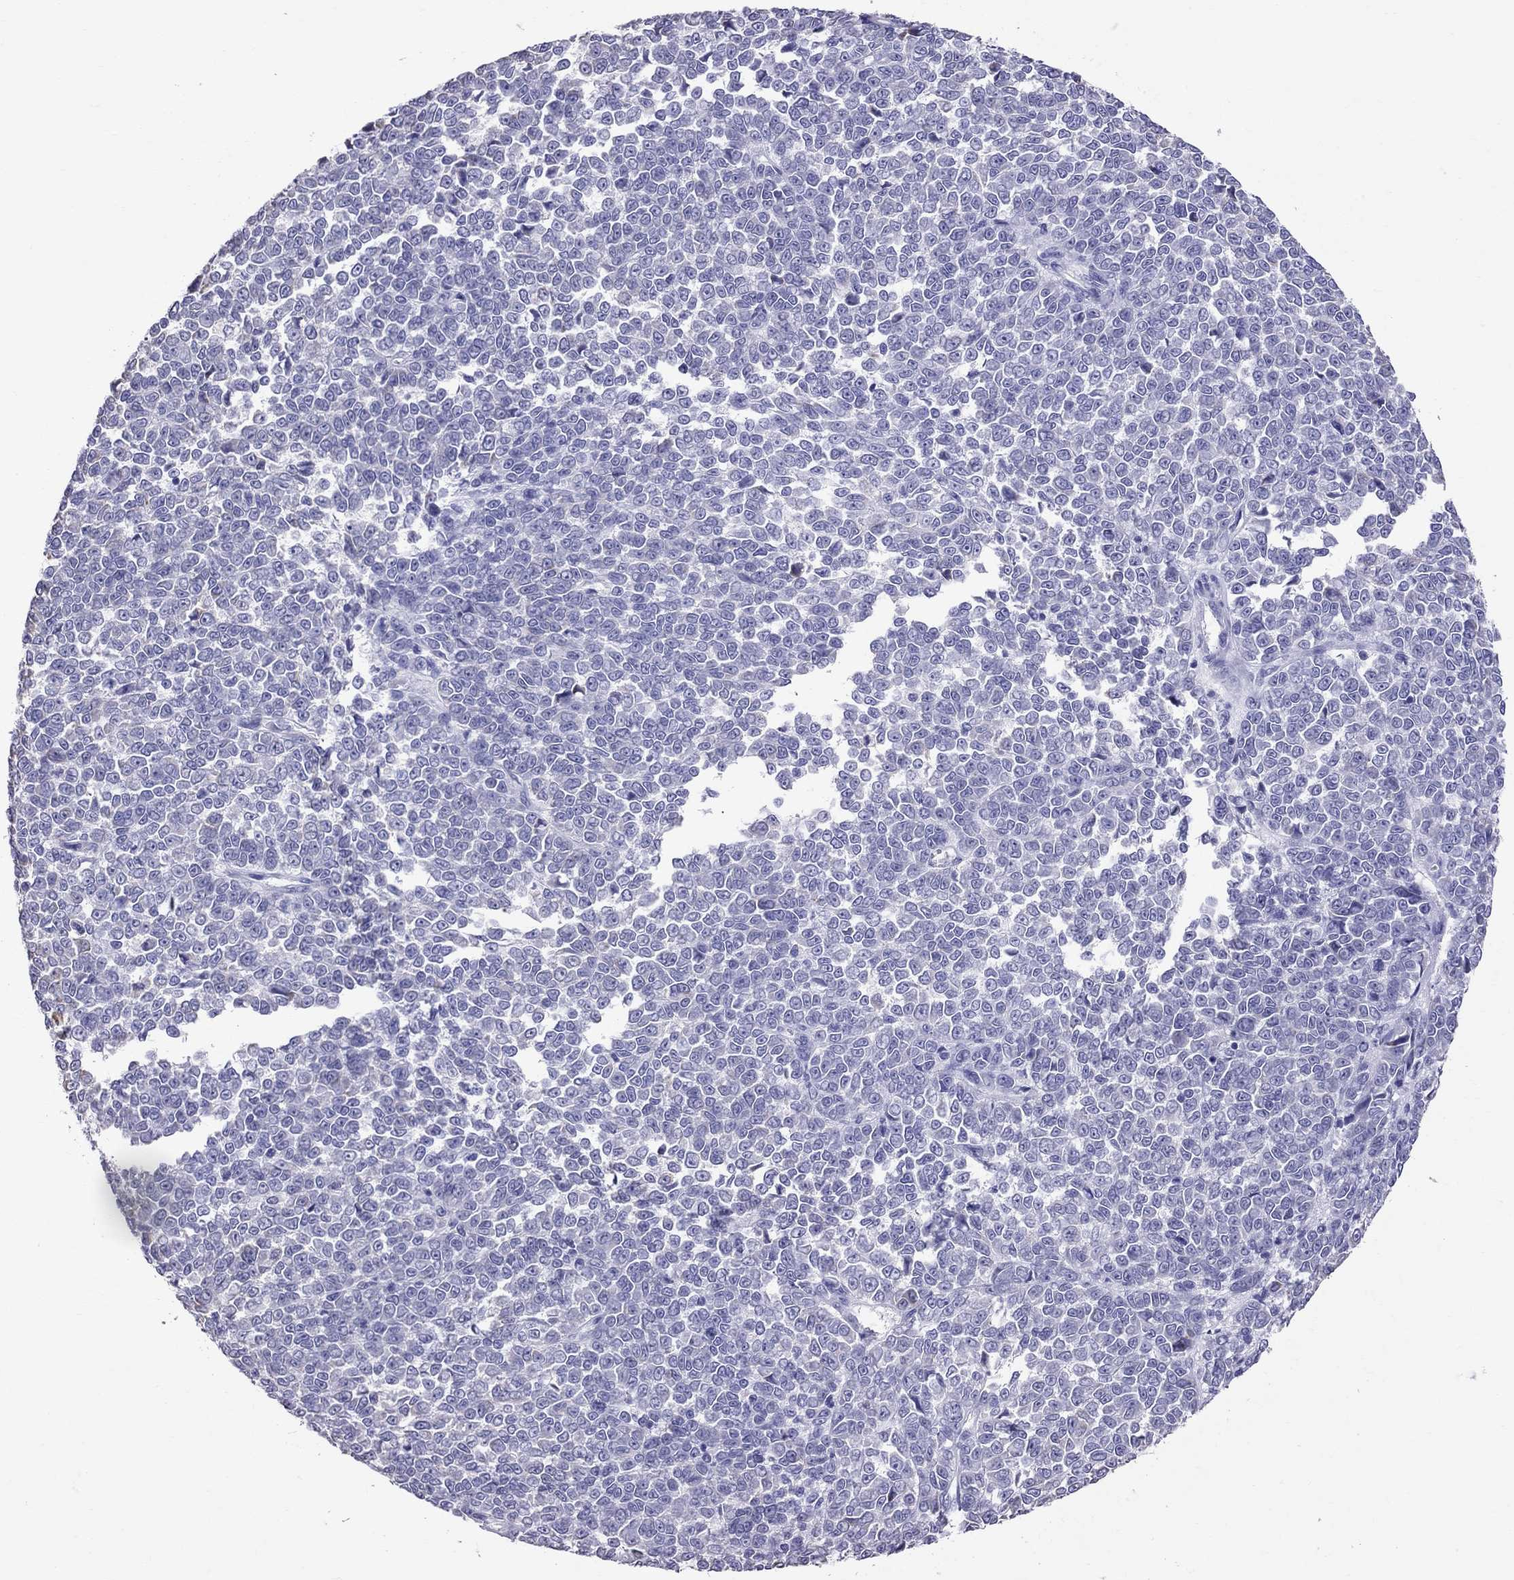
{"staining": {"intensity": "negative", "quantity": "none", "location": "none"}, "tissue": "melanoma", "cell_type": "Tumor cells", "image_type": "cancer", "snomed": [{"axis": "morphology", "description": "Malignant melanoma, NOS"}, {"axis": "topography", "description": "Skin"}], "caption": "Protein analysis of melanoma displays no significant staining in tumor cells.", "gene": "TTLL13", "patient": {"sex": "female", "age": 95}}